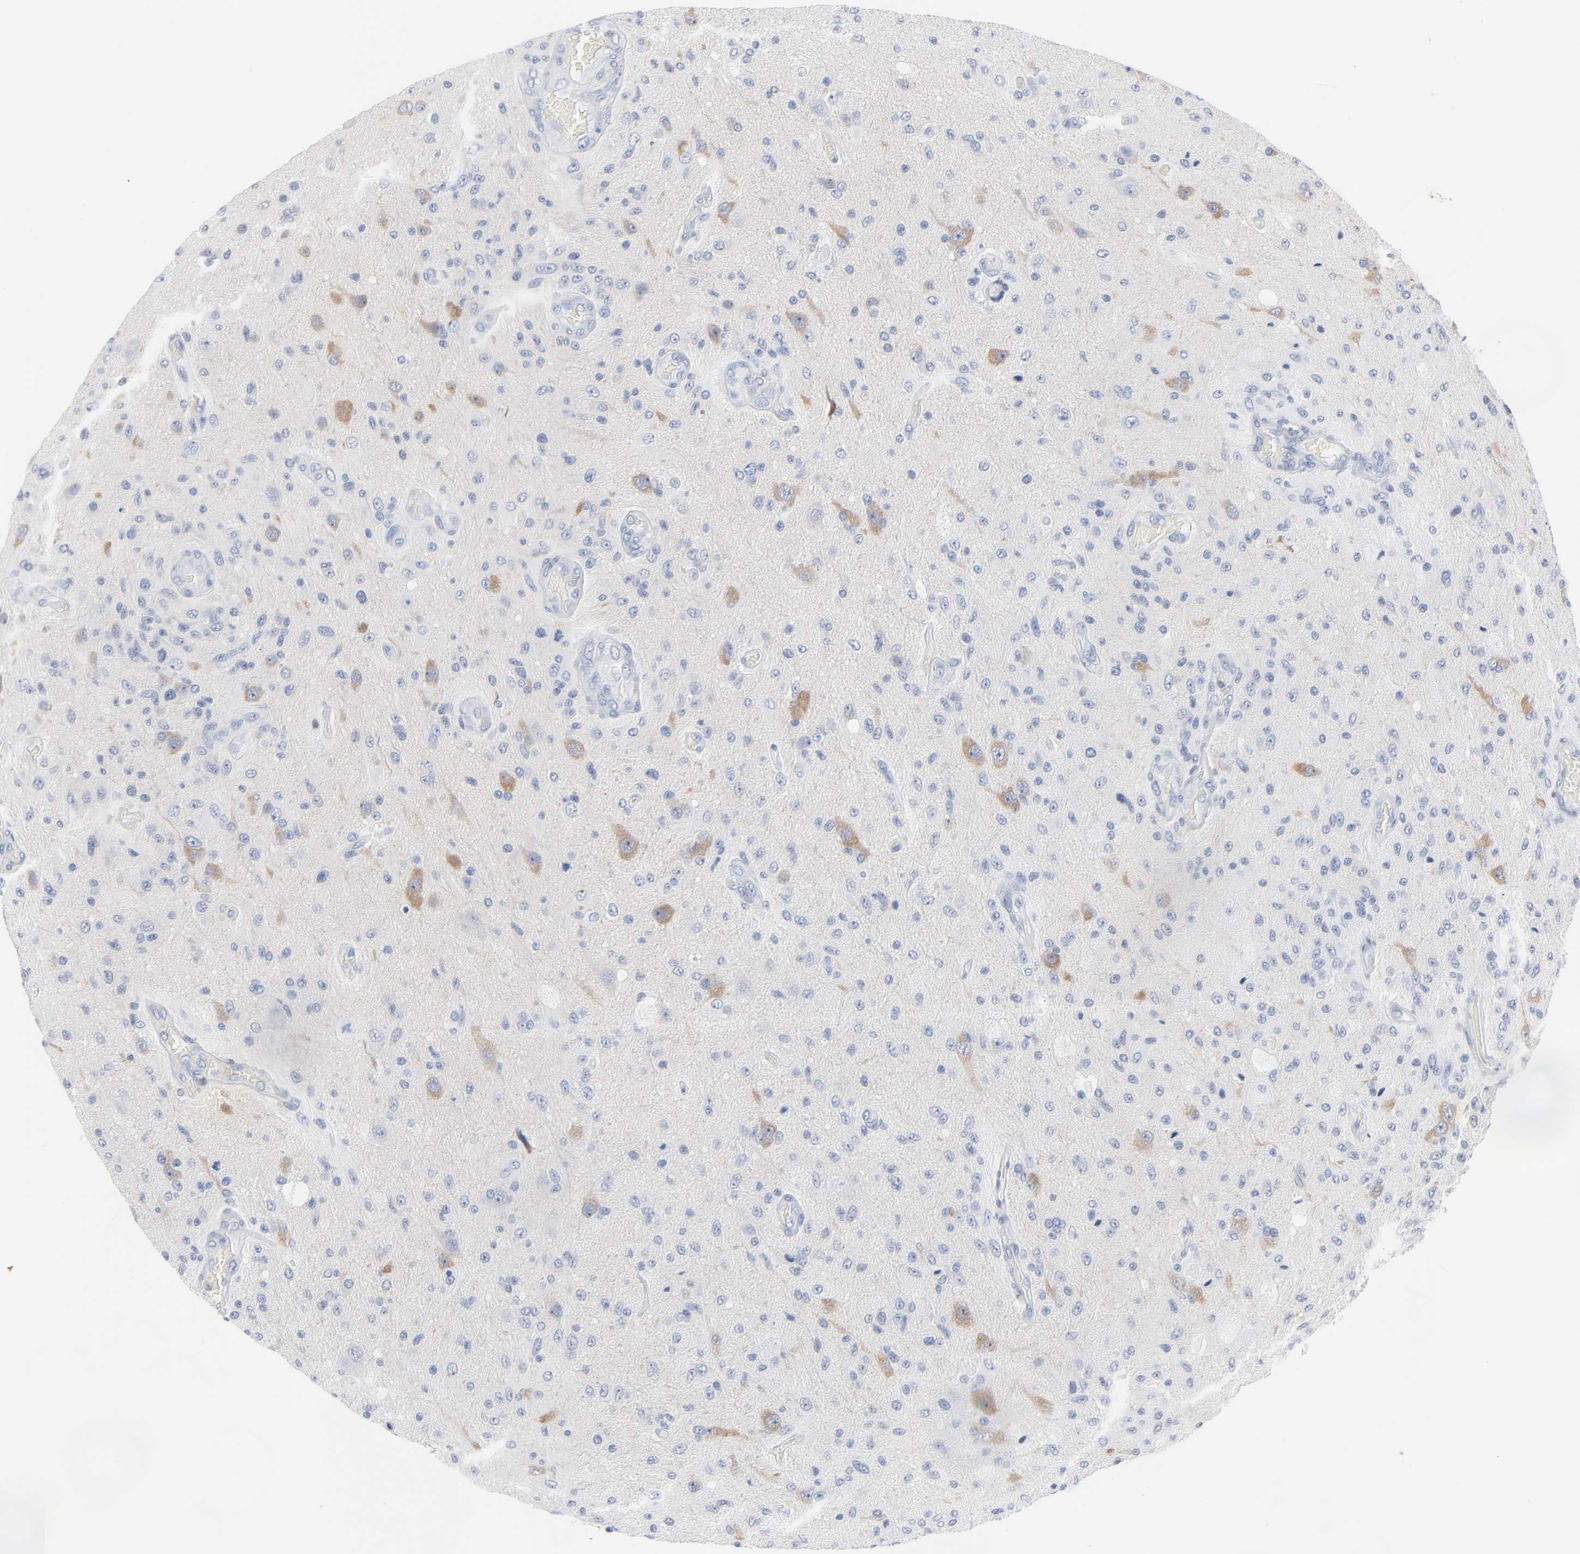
{"staining": {"intensity": "weak", "quantity": "<25%", "location": "cytoplasmic/membranous"}, "tissue": "glioma", "cell_type": "Tumor cells", "image_type": "cancer", "snomed": [{"axis": "morphology", "description": "Normal tissue, NOS"}, {"axis": "morphology", "description": "Glioma, malignant, High grade"}, {"axis": "topography", "description": "Cerebral cortex"}], "caption": "A histopathology image of human glioma is negative for staining in tumor cells.", "gene": "PTK2B", "patient": {"sex": "male", "age": 77}}